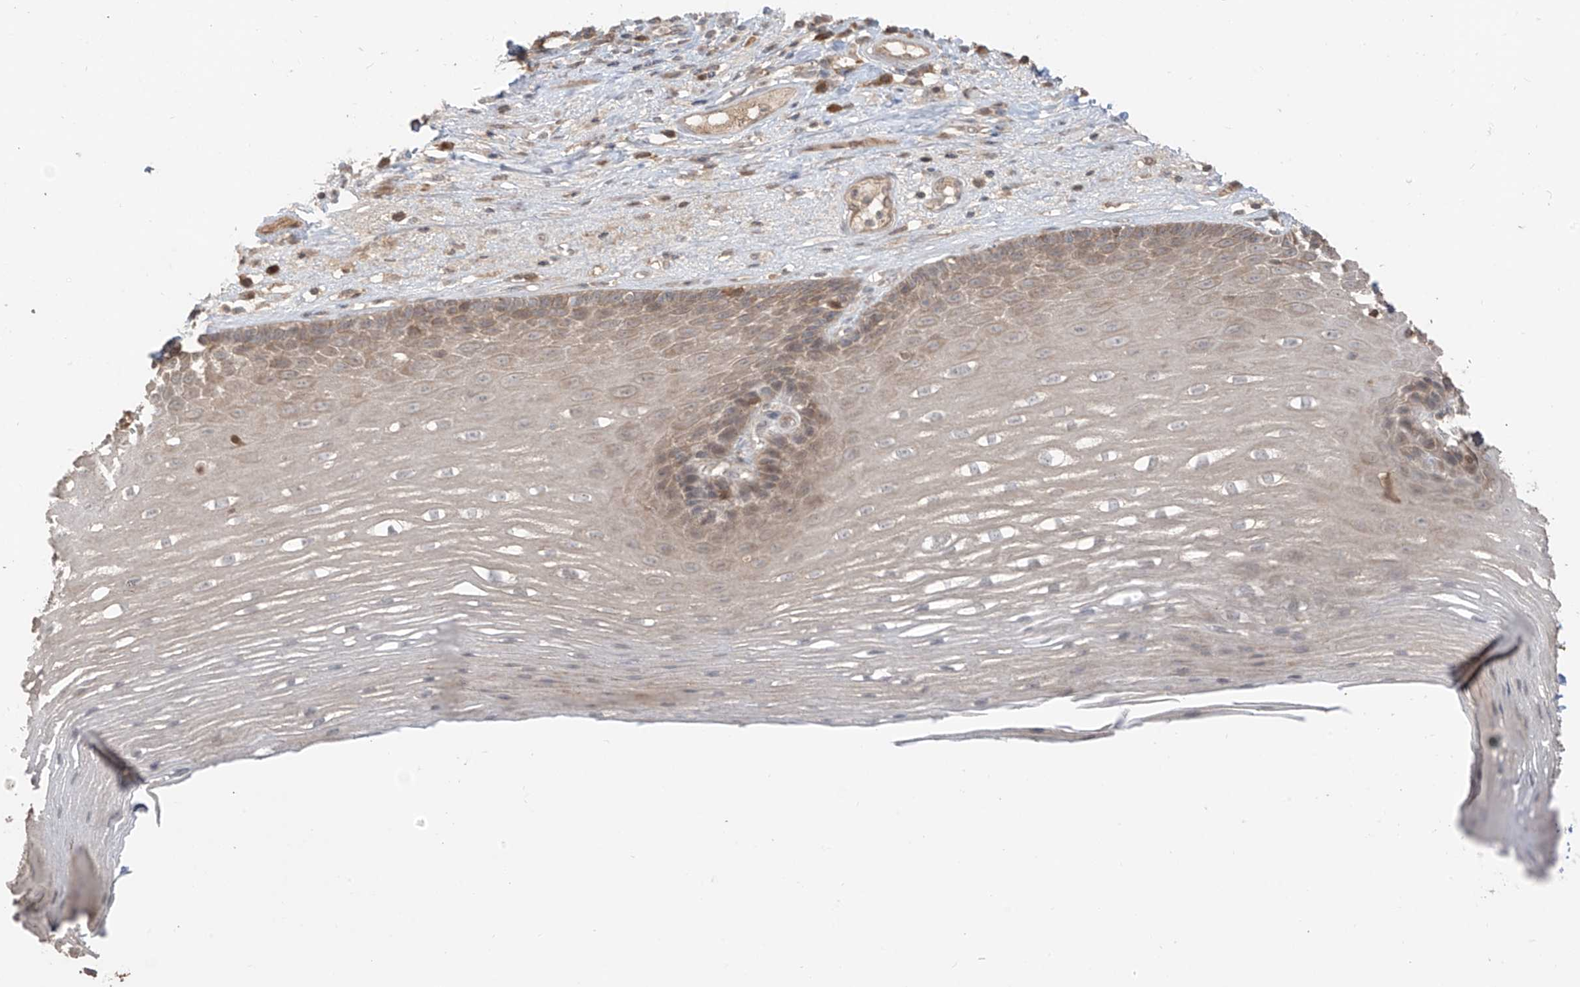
{"staining": {"intensity": "weak", "quantity": "25%-75%", "location": "cytoplasmic/membranous"}, "tissue": "esophagus", "cell_type": "Squamous epithelial cells", "image_type": "normal", "snomed": [{"axis": "morphology", "description": "Normal tissue, NOS"}, {"axis": "topography", "description": "Esophagus"}], "caption": "The immunohistochemical stain highlights weak cytoplasmic/membranous expression in squamous epithelial cells of normal esophagus.", "gene": "COLGALT2", "patient": {"sex": "male", "age": 62}}